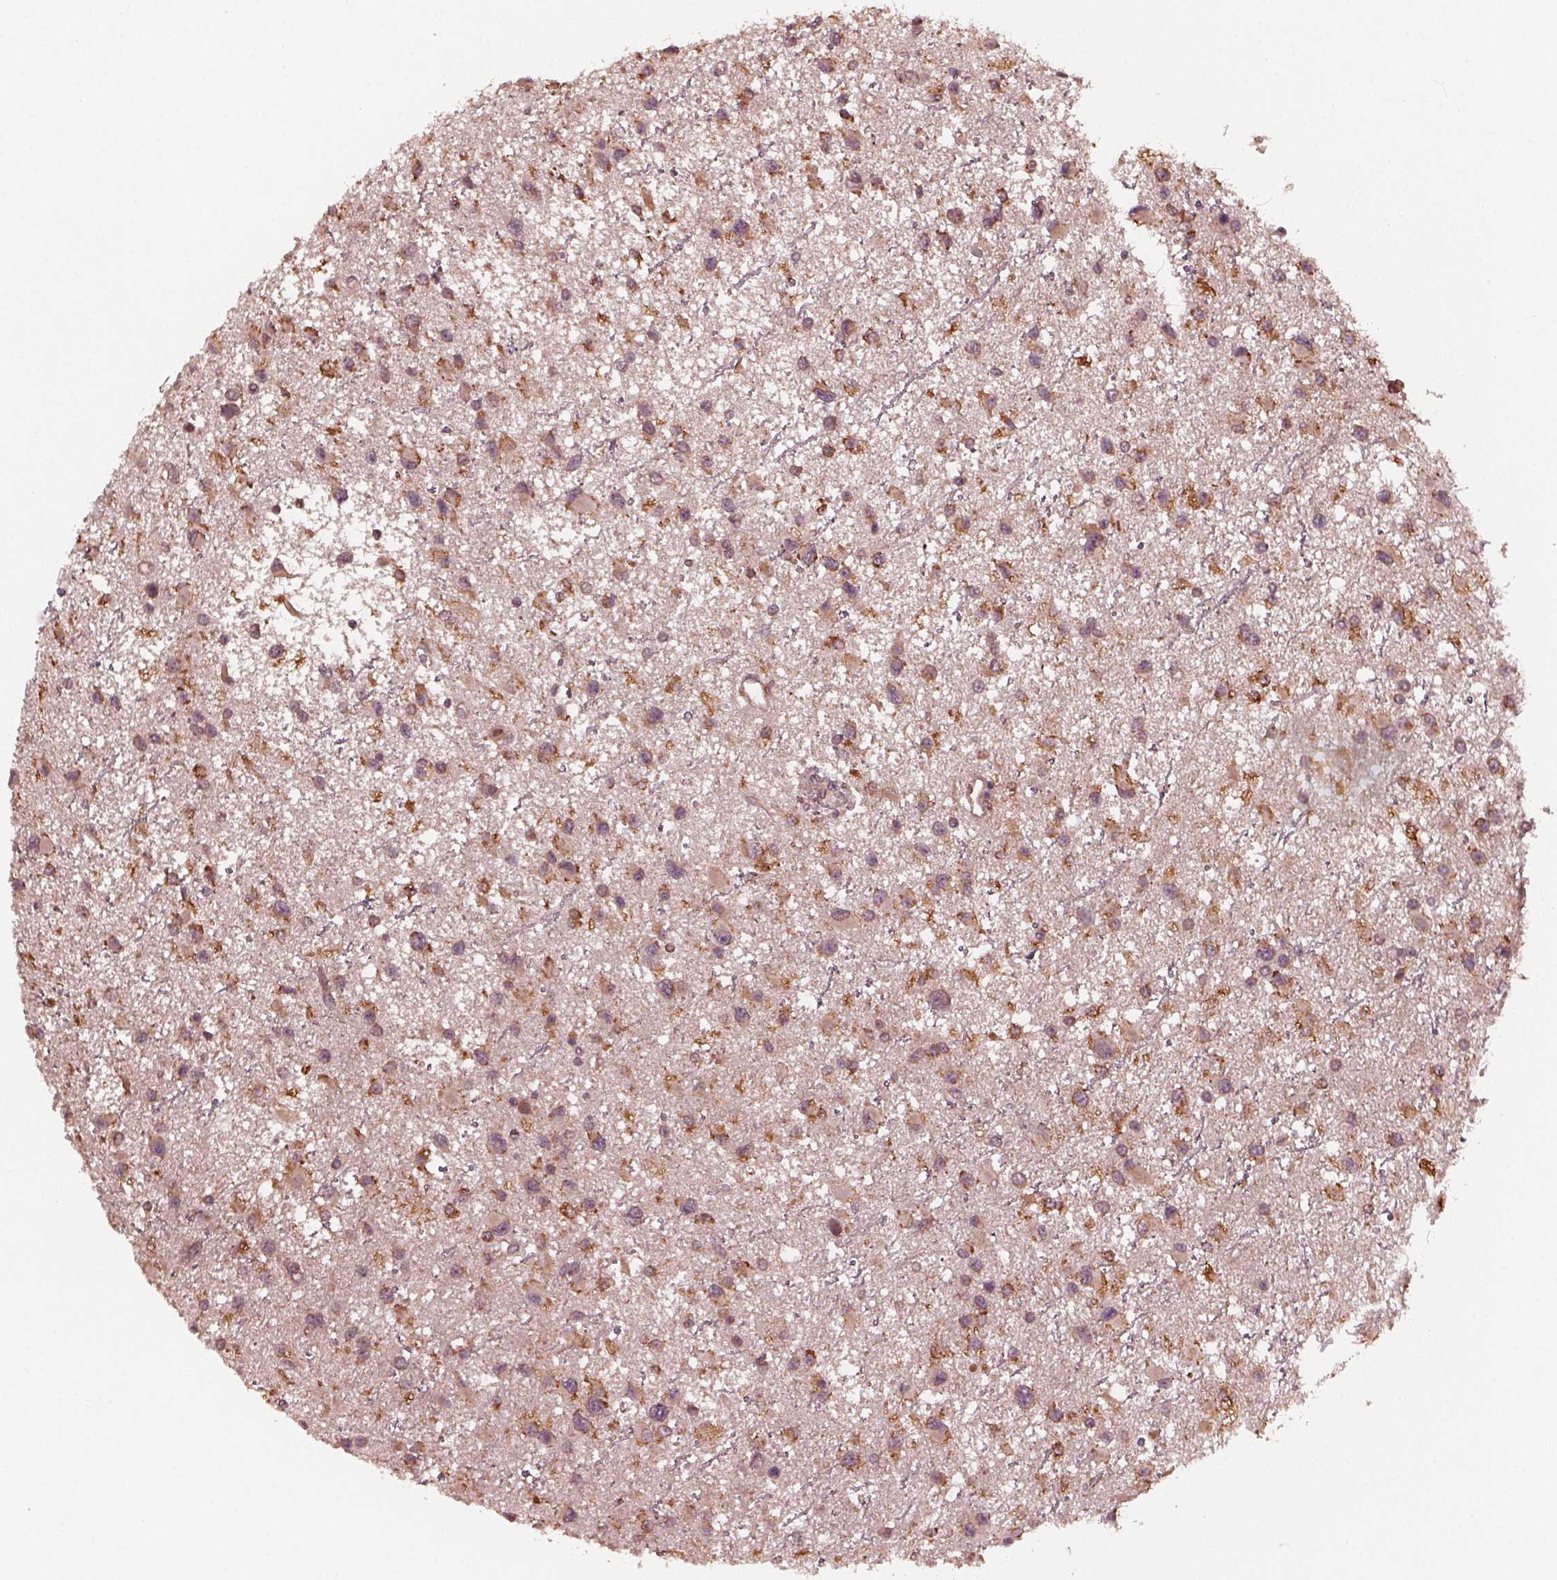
{"staining": {"intensity": "weak", "quantity": ">75%", "location": "cytoplasmic/membranous"}, "tissue": "glioma", "cell_type": "Tumor cells", "image_type": "cancer", "snomed": [{"axis": "morphology", "description": "Glioma, malignant, Low grade"}, {"axis": "topography", "description": "Brain"}], "caption": "A brown stain highlights weak cytoplasmic/membranous positivity of a protein in glioma tumor cells.", "gene": "FAF2", "patient": {"sex": "female", "age": 32}}